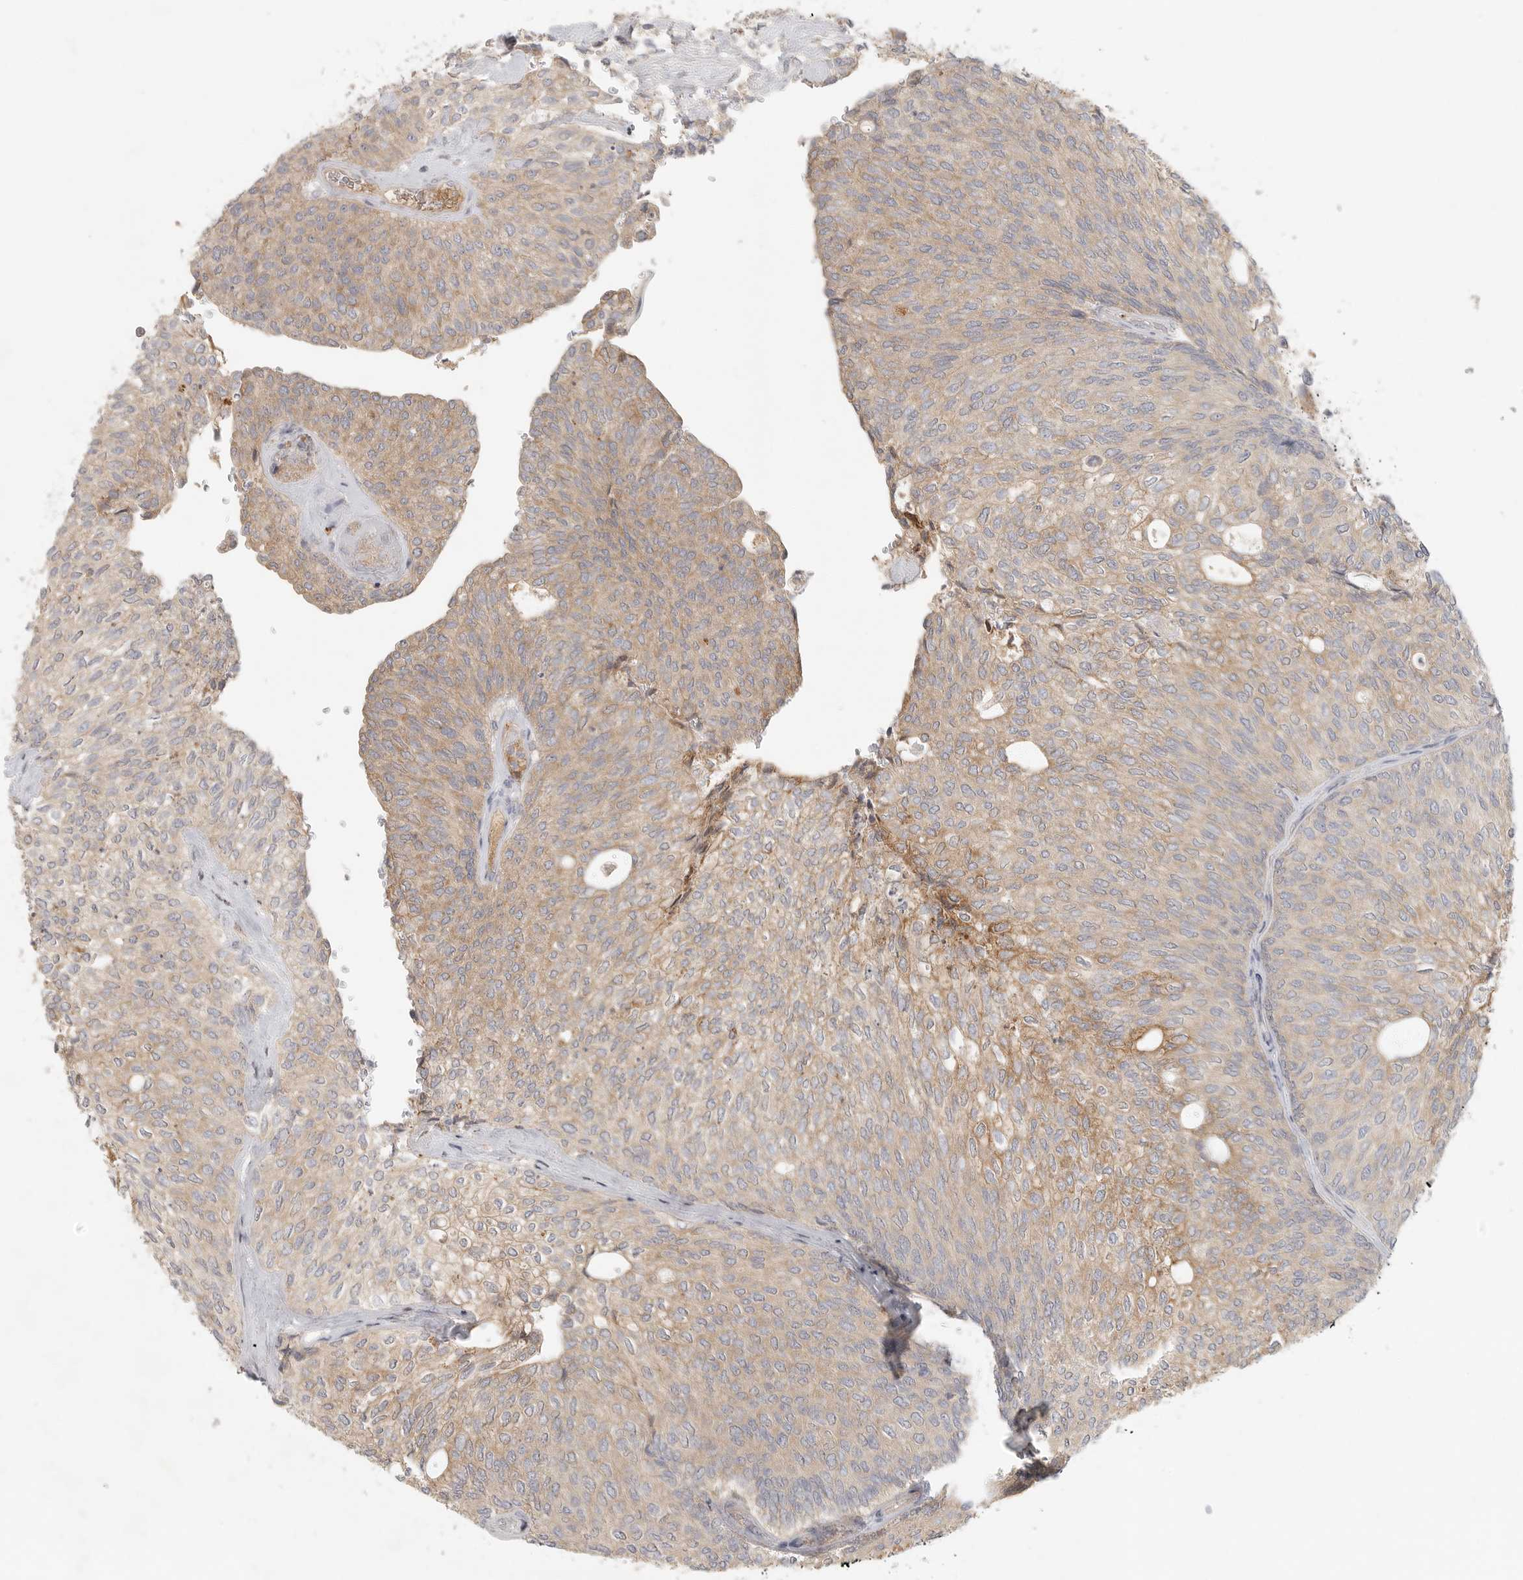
{"staining": {"intensity": "weak", "quantity": ">75%", "location": "cytoplasmic/membranous"}, "tissue": "urothelial cancer", "cell_type": "Tumor cells", "image_type": "cancer", "snomed": [{"axis": "morphology", "description": "Urothelial carcinoma, Low grade"}, {"axis": "topography", "description": "Urinary bladder"}], "caption": "Protein analysis of low-grade urothelial carcinoma tissue displays weak cytoplasmic/membranous staining in approximately >75% of tumor cells.", "gene": "SLC25A36", "patient": {"sex": "female", "age": 79}}